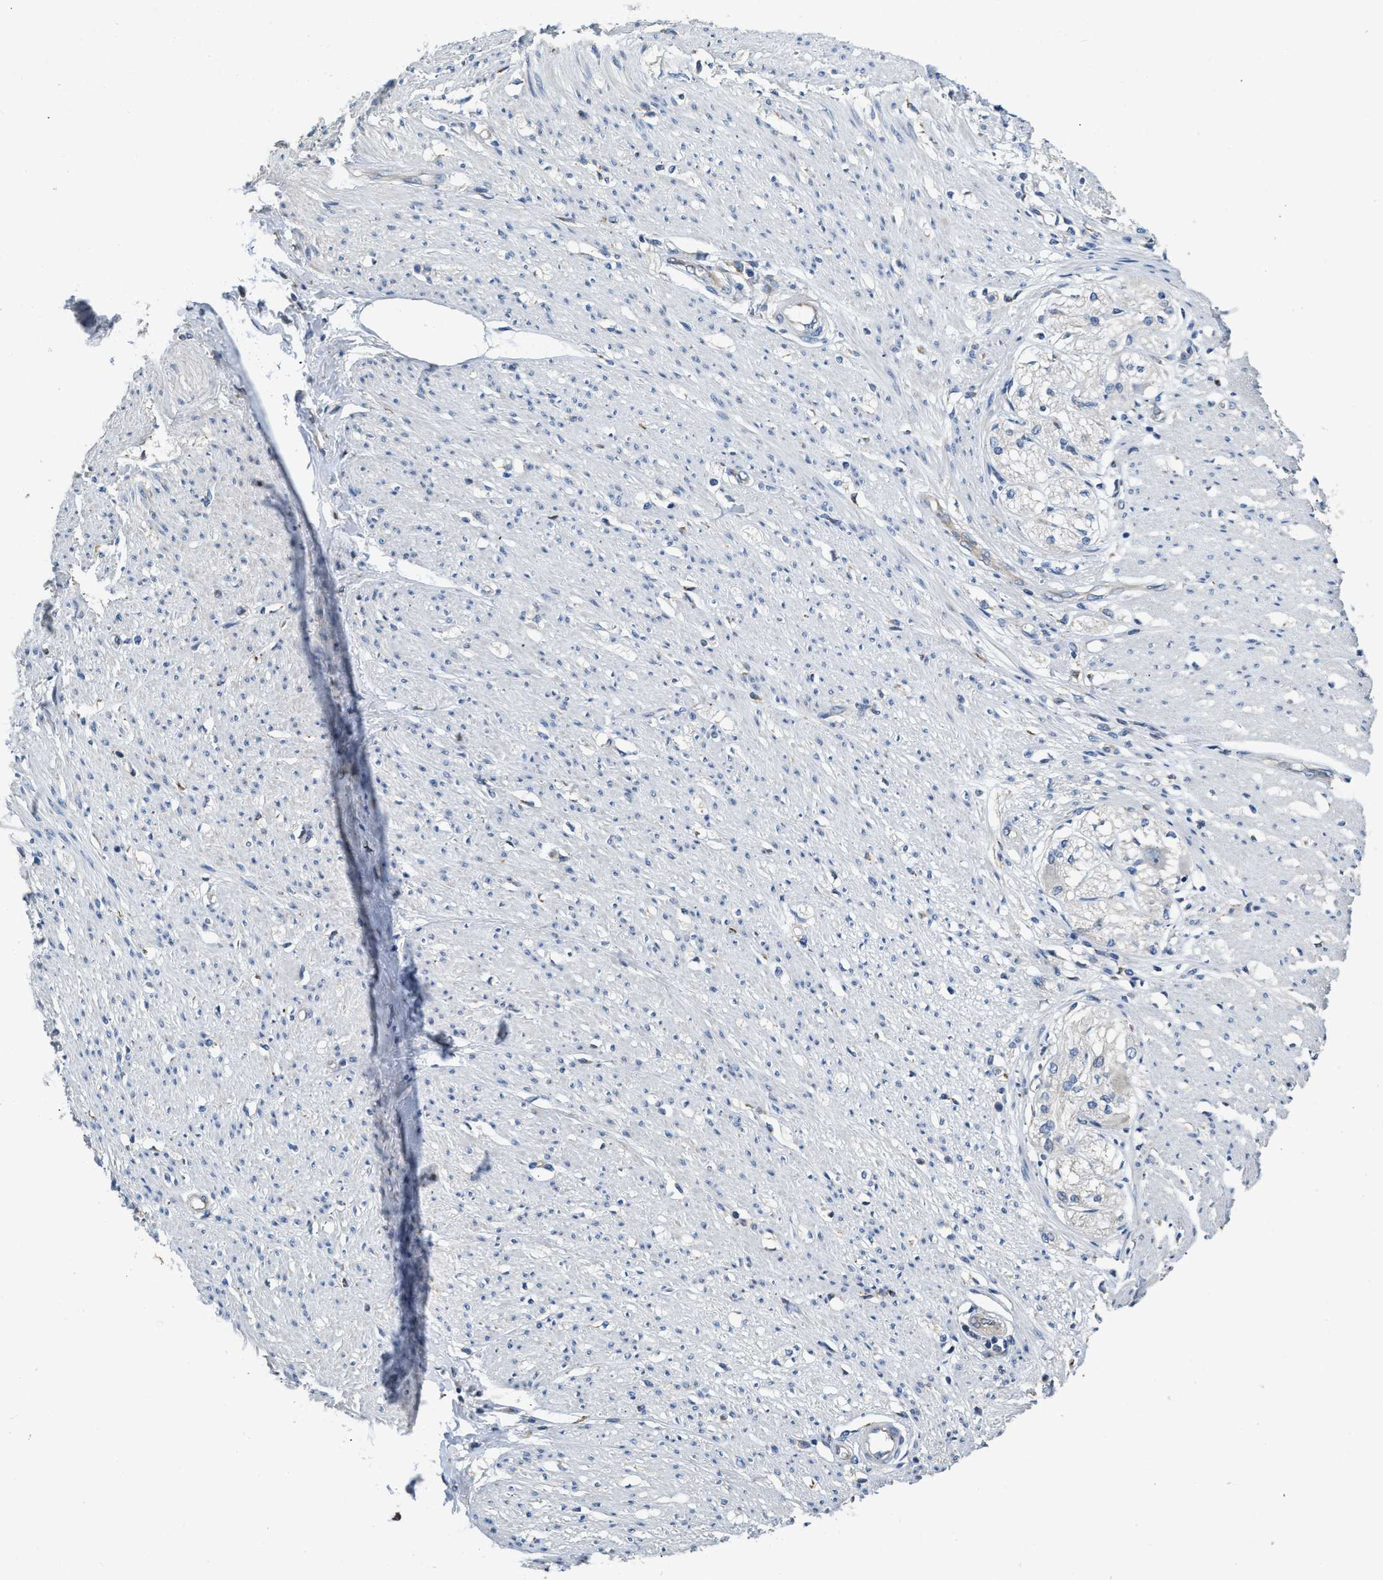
{"staining": {"intensity": "moderate", "quantity": "<25%", "location": "cytoplasmic/membranous"}, "tissue": "adipose tissue", "cell_type": "Adipocytes", "image_type": "normal", "snomed": [{"axis": "morphology", "description": "Normal tissue, NOS"}, {"axis": "morphology", "description": "Adenocarcinoma, NOS"}, {"axis": "topography", "description": "Colon"}, {"axis": "topography", "description": "Peripheral nerve tissue"}], "caption": "Immunohistochemistry (IHC) histopathology image of benign human adipose tissue stained for a protein (brown), which exhibits low levels of moderate cytoplasmic/membranous expression in about <25% of adipocytes.", "gene": "GGCX", "patient": {"sex": "male", "age": 14}}